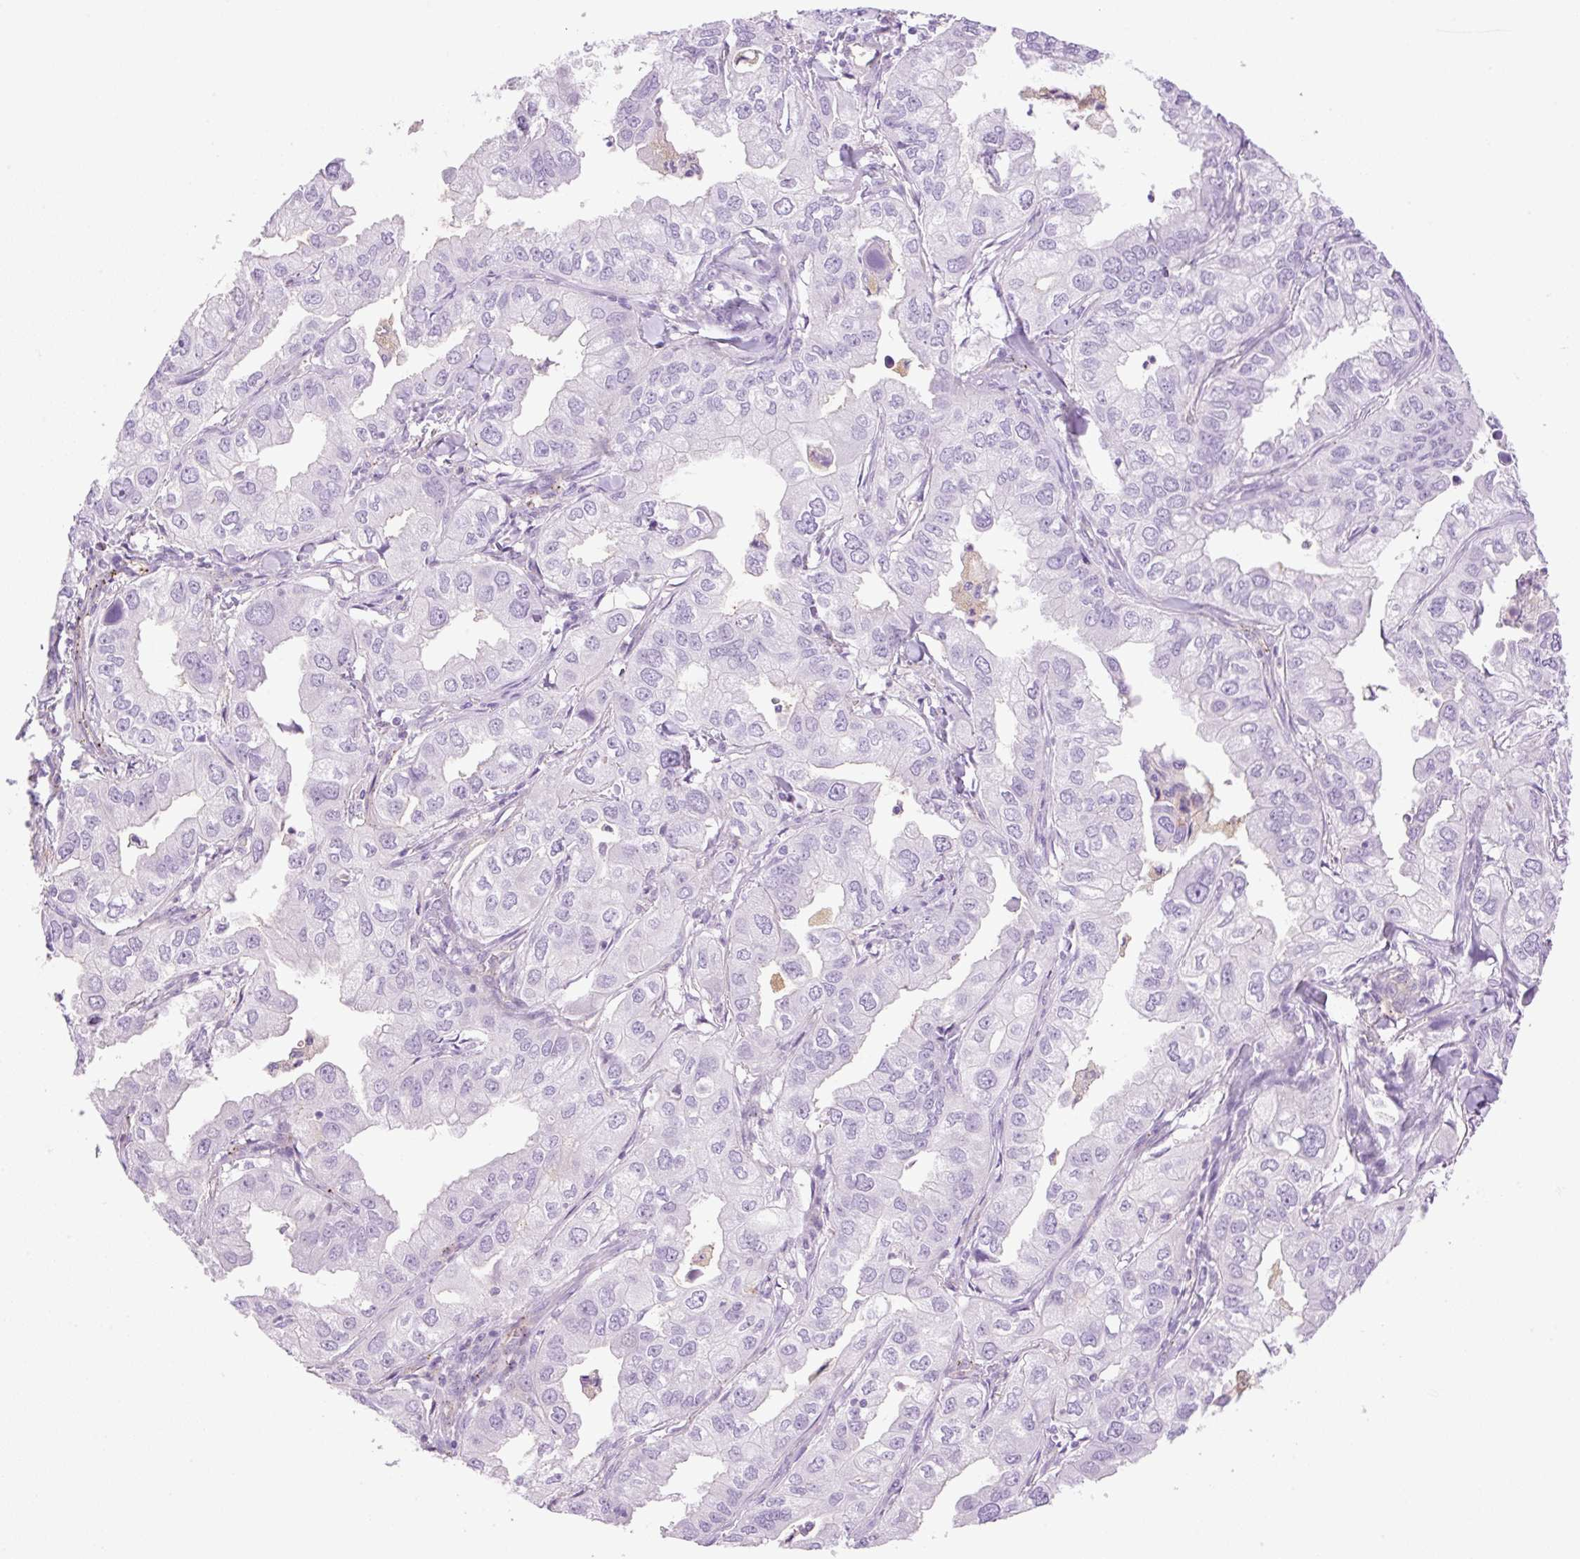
{"staining": {"intensity": "negative", "quantity": "none", "location": "none"}, "tissue": "lung cancer", "cell_type": "Tumor cells", "image_type": "cancer", "snomed": [{"axis": "morphology", "description": "Adenocarcinoma, NOS"}, {"axis": "topography", "description": "Lung"}], "caption": "High magnification brightfield microscopy of lung cancer stained with DAB (brown) and counterstained with hematoxylin (blue): tumor cells show no significant staining. (DAB (3,3'-diaminobenzidine) immunohistochemistry (IHC), high magnification).", "gene": "EHD3", "patient": {"sex": "male", "age": 48}}